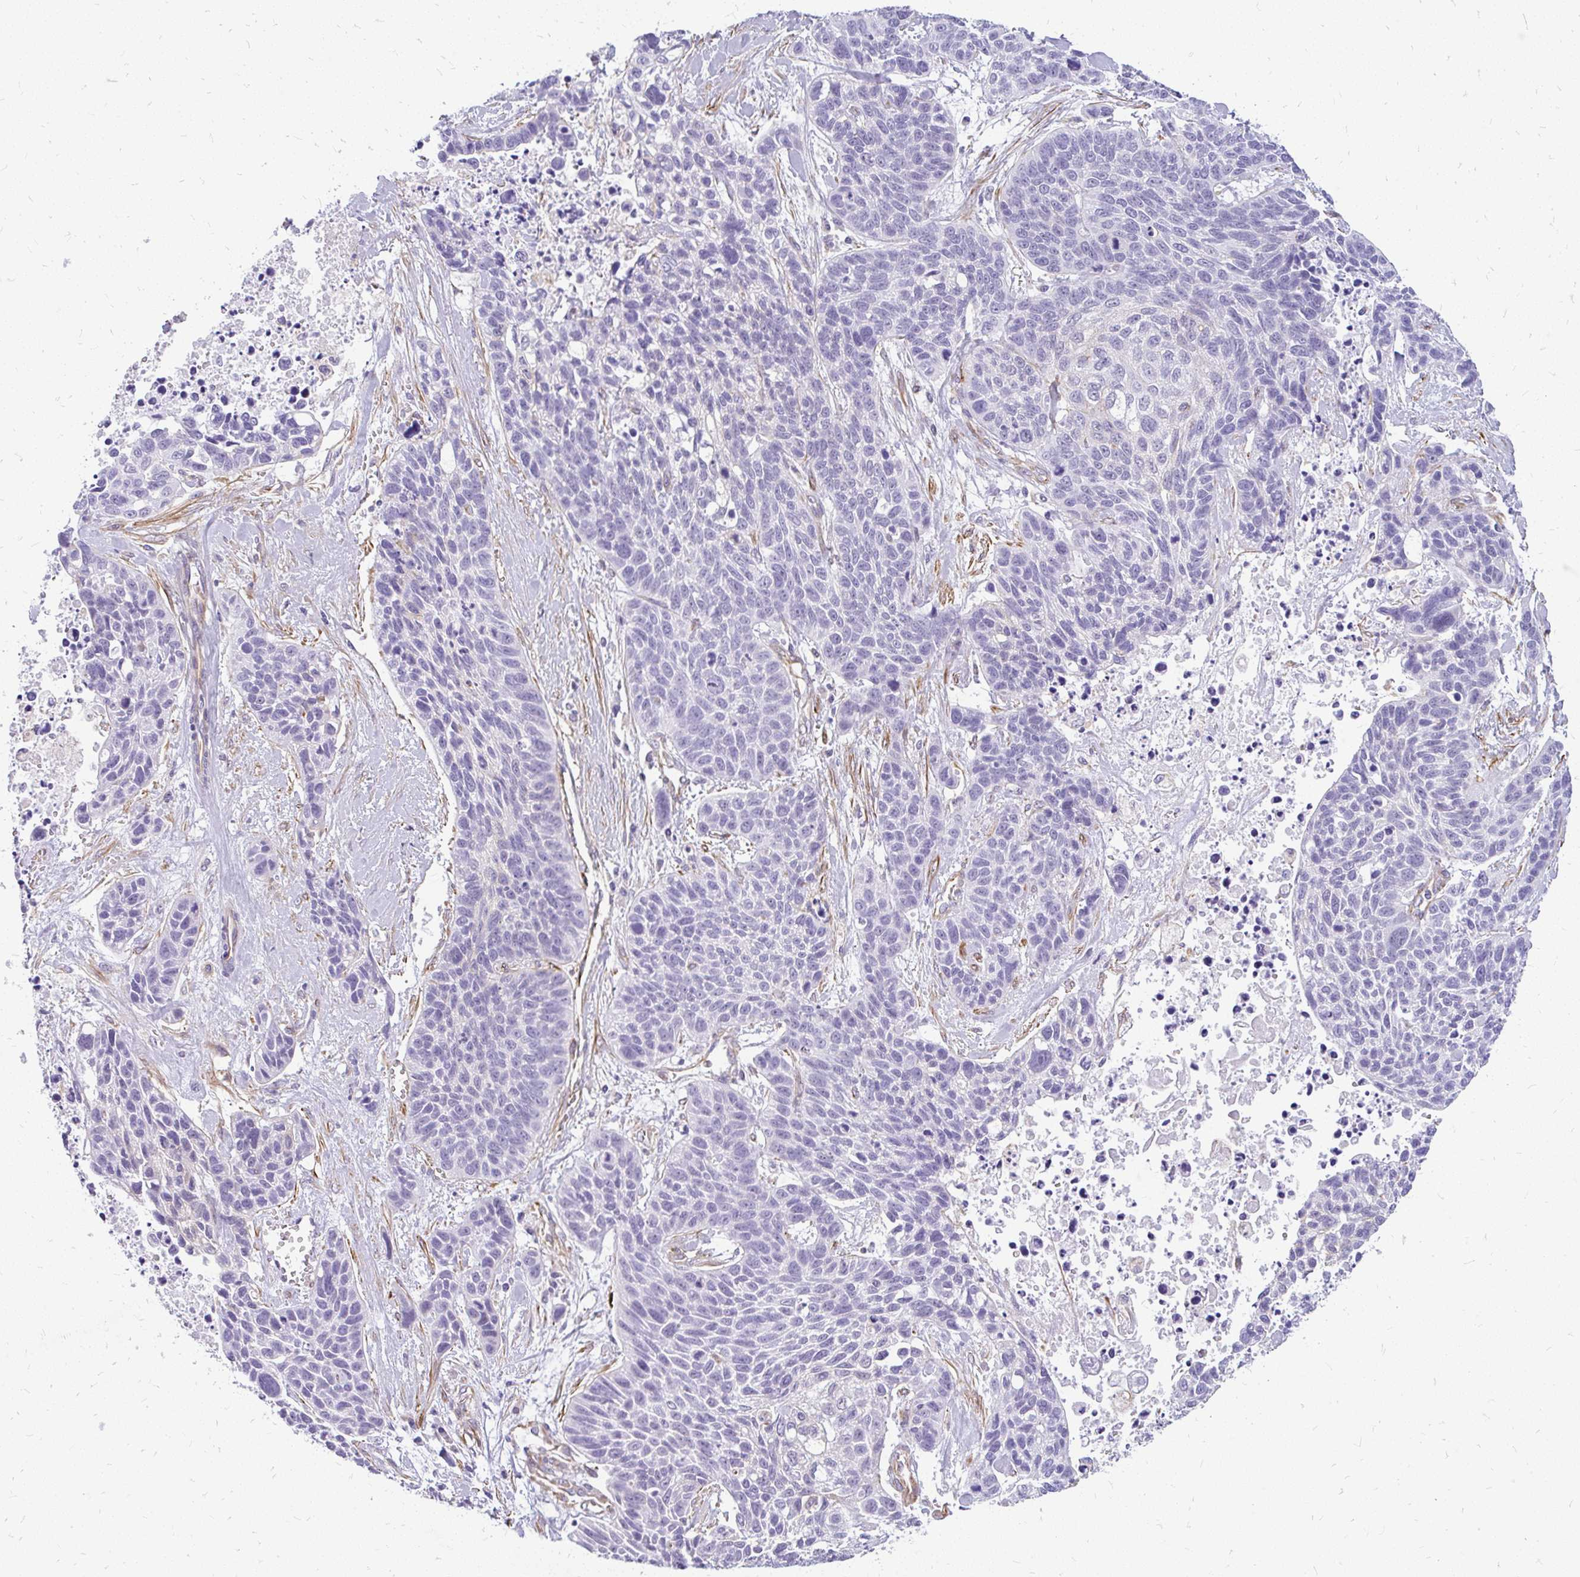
{"staining": {"intensity": "negative", "quantity": "none", "location": "none"}, "tissue": "lung cancer", "cell_type": "Tumor cells", "image_type": "cancer", "snomed": [{"axis": "morphology", "description": "Squamous cell carcinoma, NOS"}, {"axis": "topography", "description": "Lung"}], "caption": "Protein analysis of lung cancer (squamous cell carcinoma) exhibits no significant expression in tumor cells.", "gene": "FAM83C", "patient": {"sex": "male", "age": 62}}